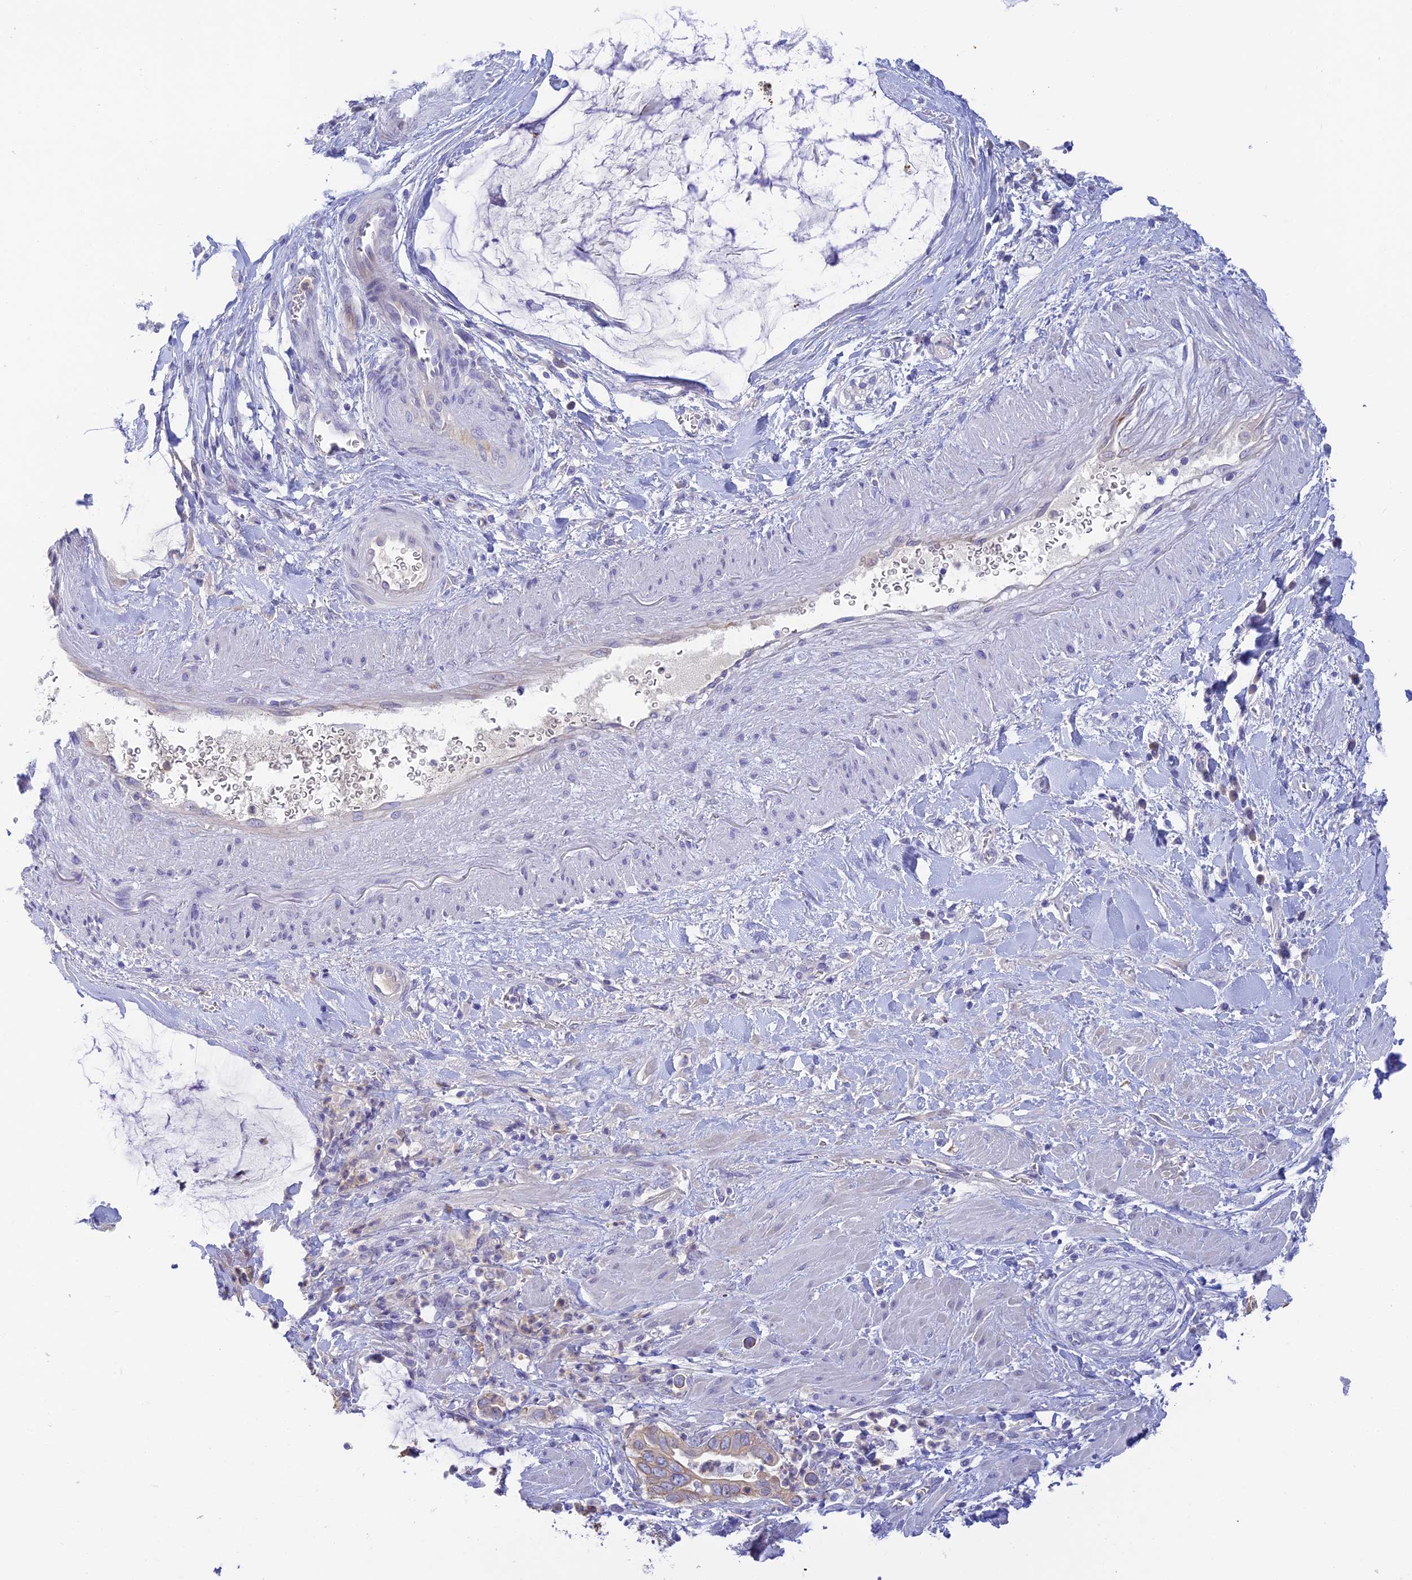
{"staining": {"intensity": "weak", "quantity": "<25%", "location": "cytoplasmic/membranous"}, "tissue": "pancreatic cancer", "cell_type": "Tumor cells", "image_type": "cancer", "snomed": [{"axis": "morphology", "description": "Adenocarcinoma, NOS"}, {"axis": "topography", "description": "Pancreas"}], "caption": "Immunohistochemistry (IHC) micrograph of human pancreatic cancer stained for a protein (brown), which demonstrates no positivity in tumor cells.", "gene": "INTS13", "patient": {"sex": "male", "age": 75}}